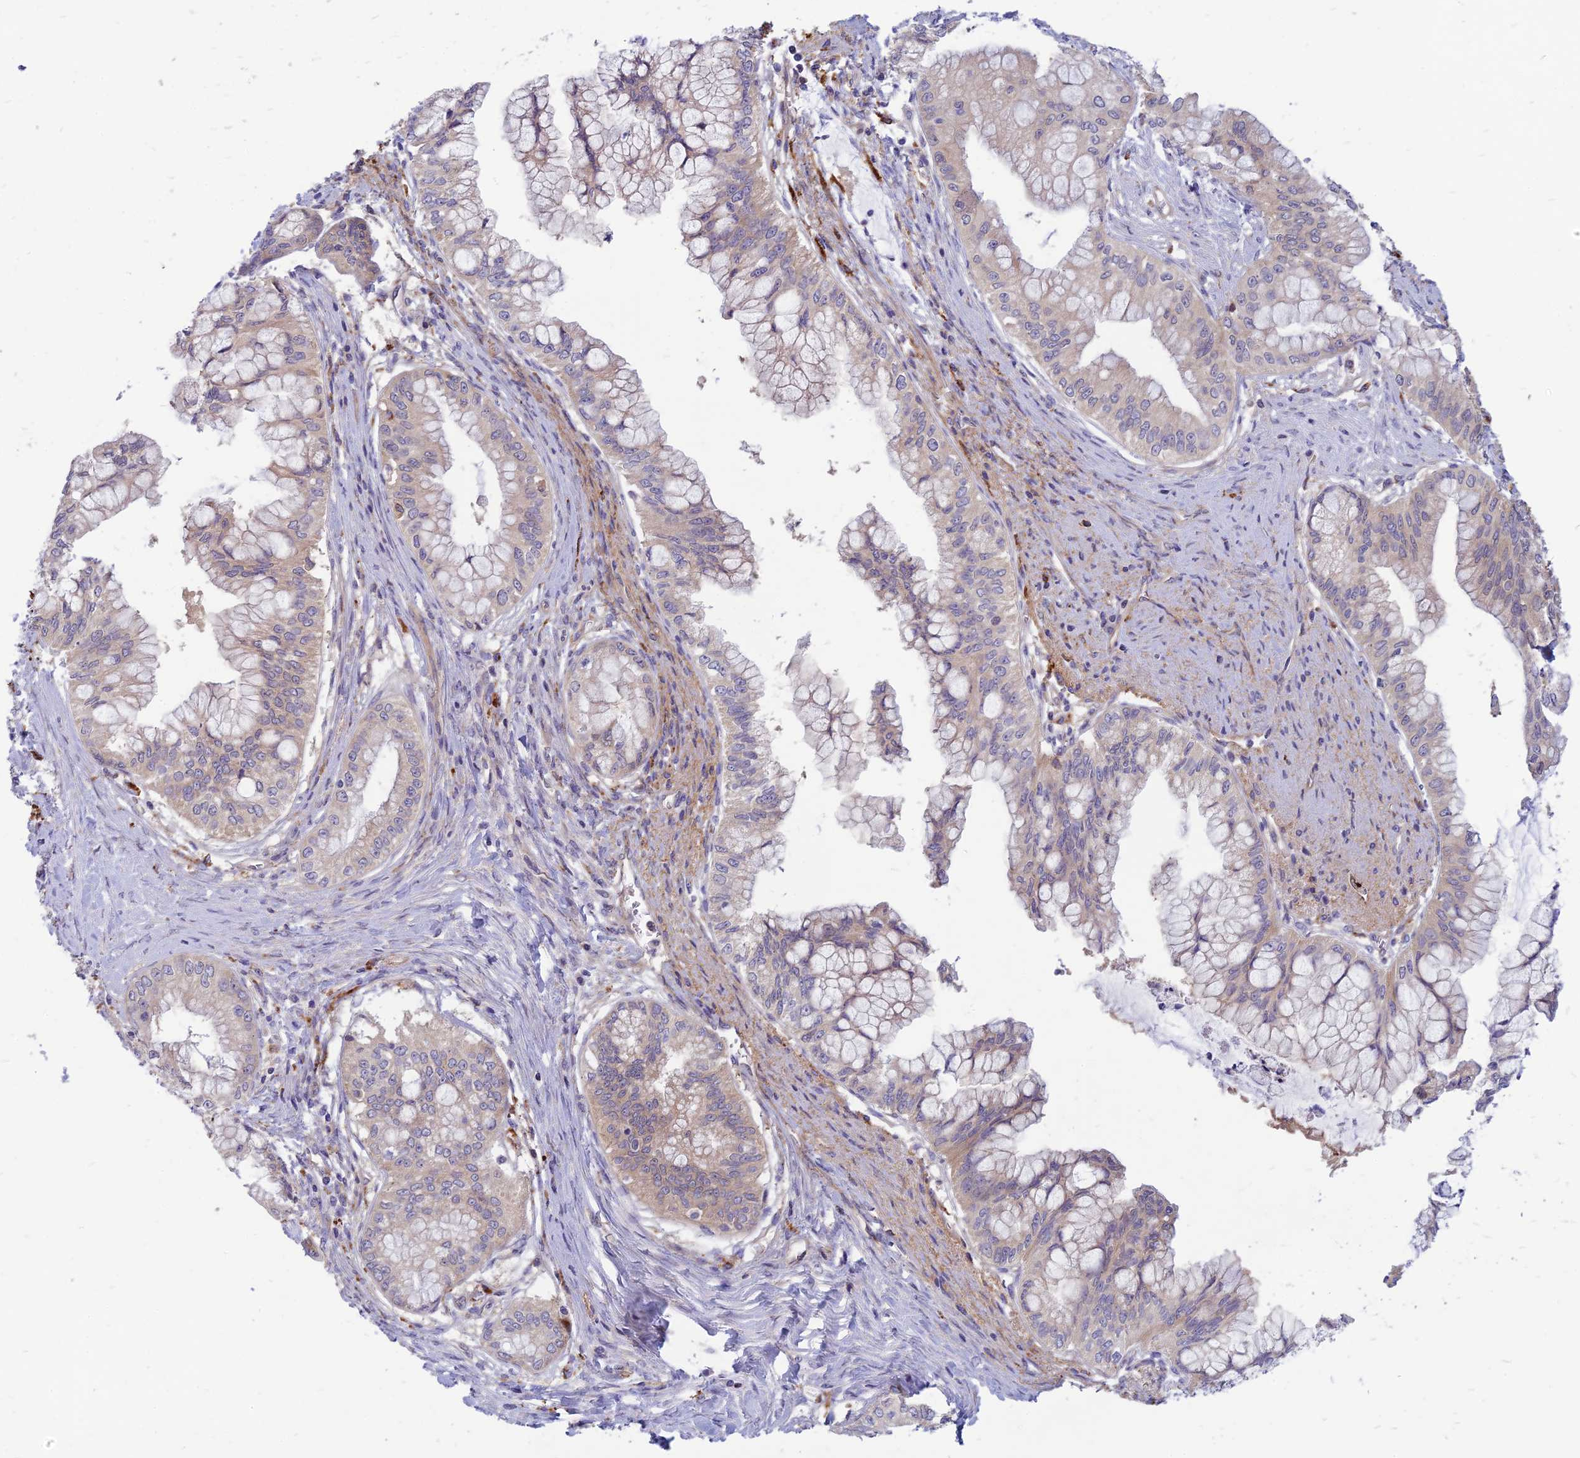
{"staining": {"intensity": "negative", "quantity": "none", "location": "none"}, "tissue": "pancreatic cancer", "cell_type": "Tumor cells", "image_type": "cancer", "snomed": [{"axis": "morphology", "description": "Adenocarcinoma, NOS"}, {"axis": "topography", "description": "Pancreas"}], "caption": "A high-resolution photomicrograph shows IHC staining of pancreatic adenocarcinoma, which demonstrates no significant expression in tumor cells.", "gene": "PHKA2", "patient": {"sex": "male", "age": 46}}